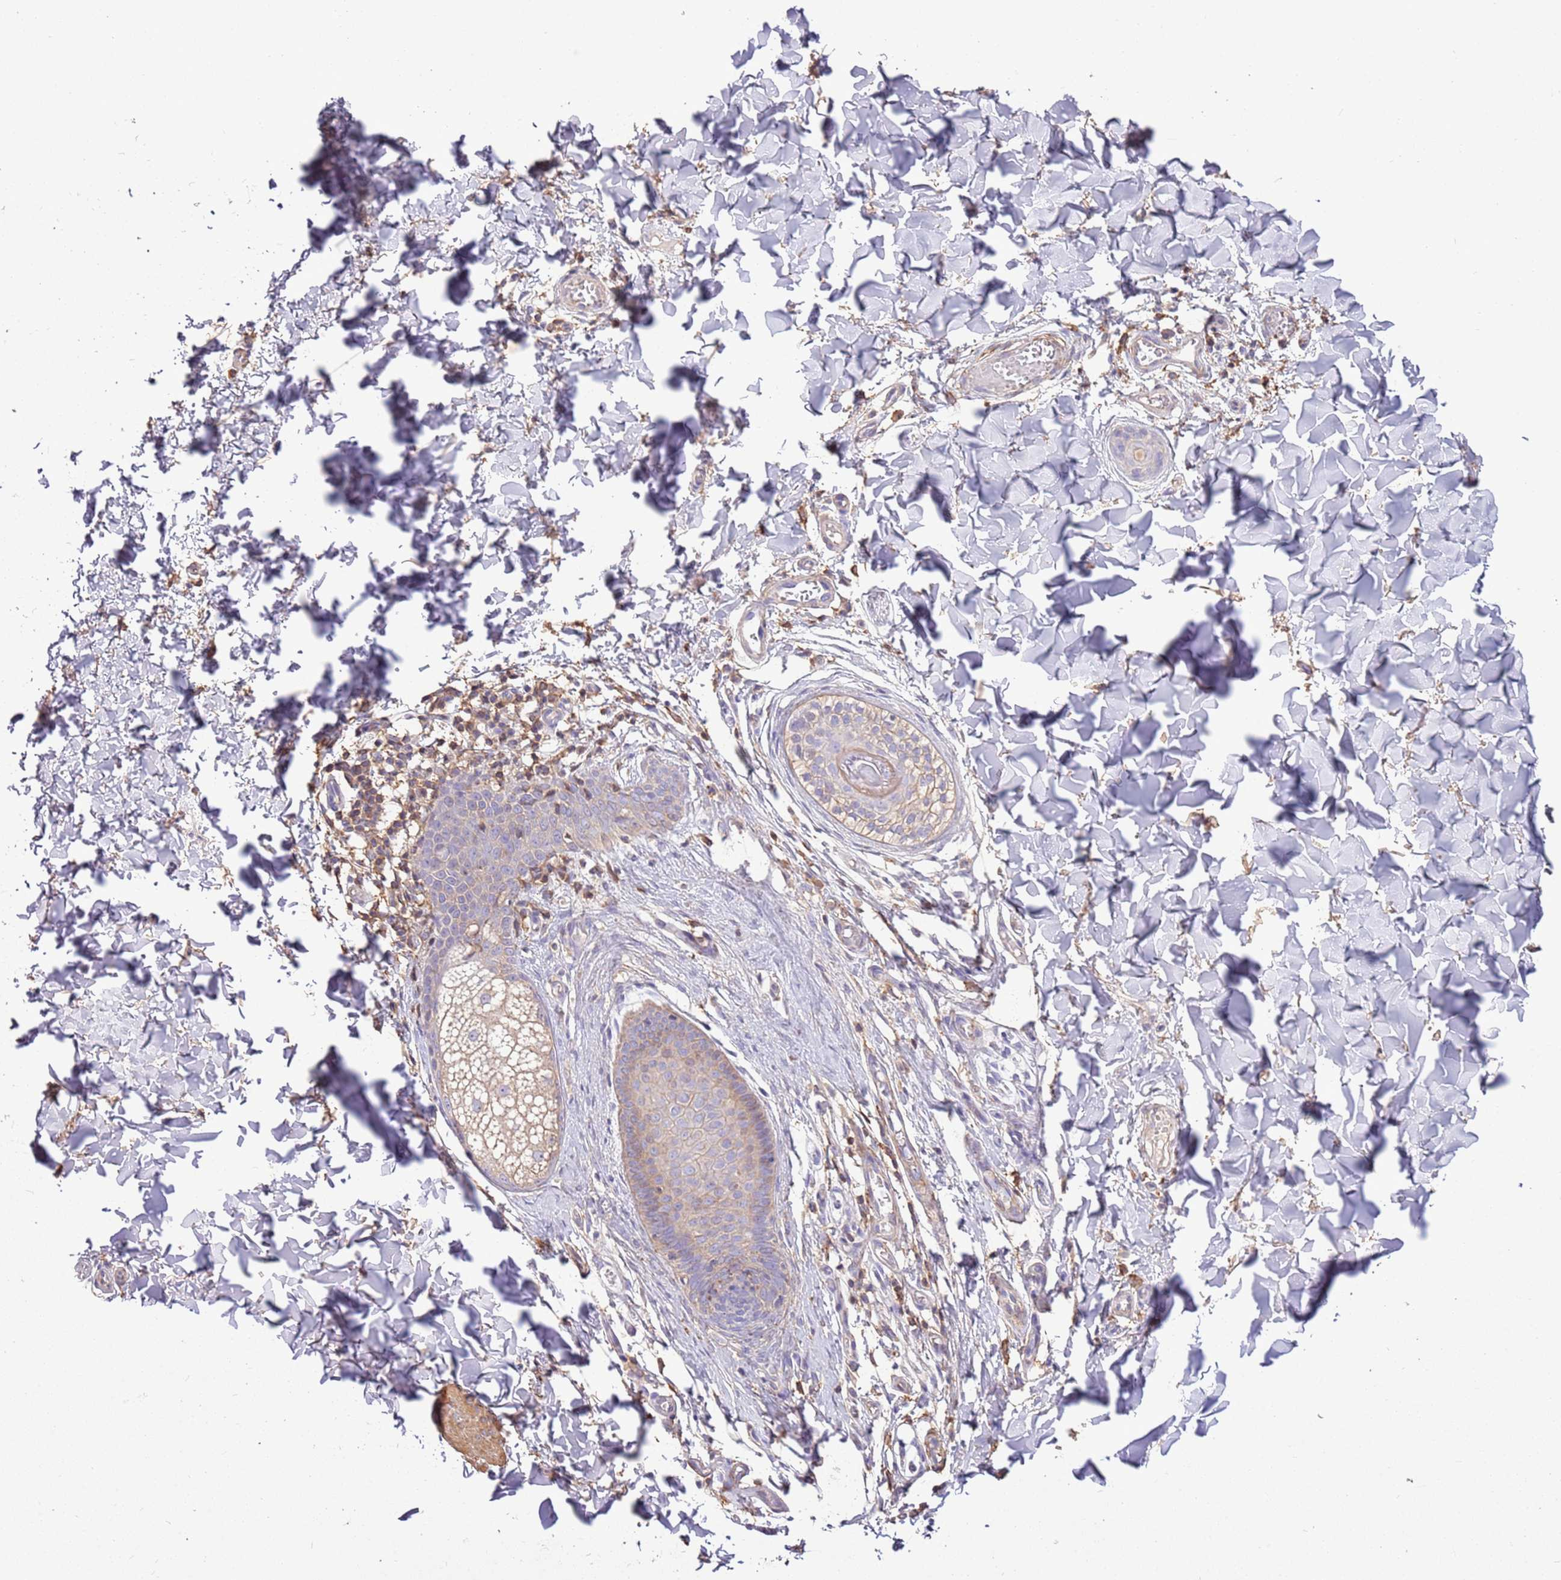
{"staining": {"intensity": "weak", "quantity": ">75%", "location": "cytoplasmic/membranous"}, "tissue": "skin", "cell_type": "Fibroblasts", "image_type": "normal", "snomed": [{"axis": "morphology", "description": "Normal tissue, NOS"}, {"axis": "topography", "description": "Skin"}], "caption": "High-magnification brightfield microscopy of normal skin stained with DAB (brown) and counterstained with hematoxylin (blue). fibroblasts exhibit weak cytoplasmic/membranous positivity is identified in about>75% of cells. (brown staining indicates protein expression, while blue staining denotes nuclei).", "gene": "ARL10", "patient": {"sex": "male", "age": 36}}